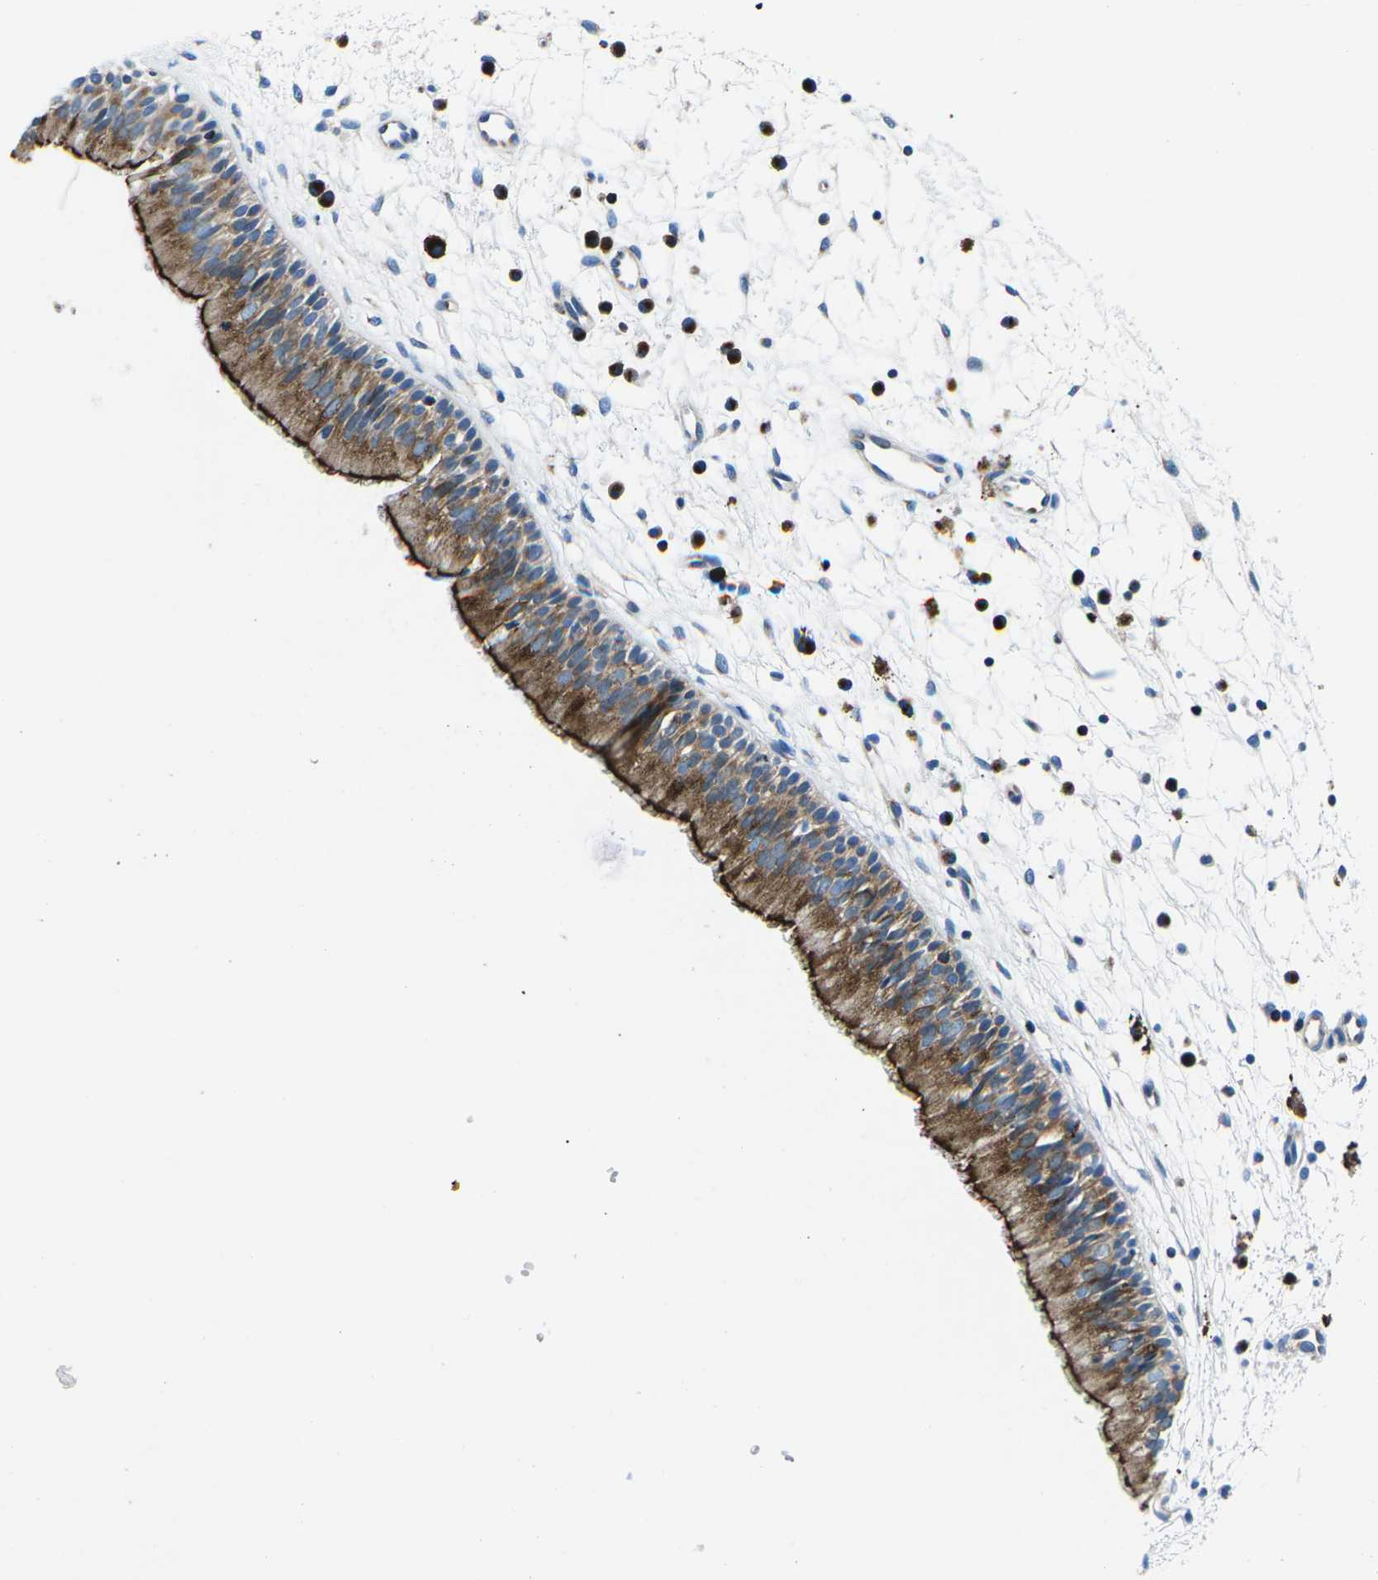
{"staining": {"intensity": "strong", "quantity": ">75%", "location": "cytoplasmic/membranous"}, "tissue": "nasopharynx", "cell_type": "Respiratory epithelial cells", "image_type": "normal", "snomed": [{"axis": "morphology", "description": "Normal tissue, NOS"}, {"axis": "topography", "description": "Nasopharynx"}], "caption": "Human nasopharynx stained with a protein marker displays strong staining in respiratory epithelial cells.", "gene": "MC4R", "patient": {"sex": "male", "age": 21}}